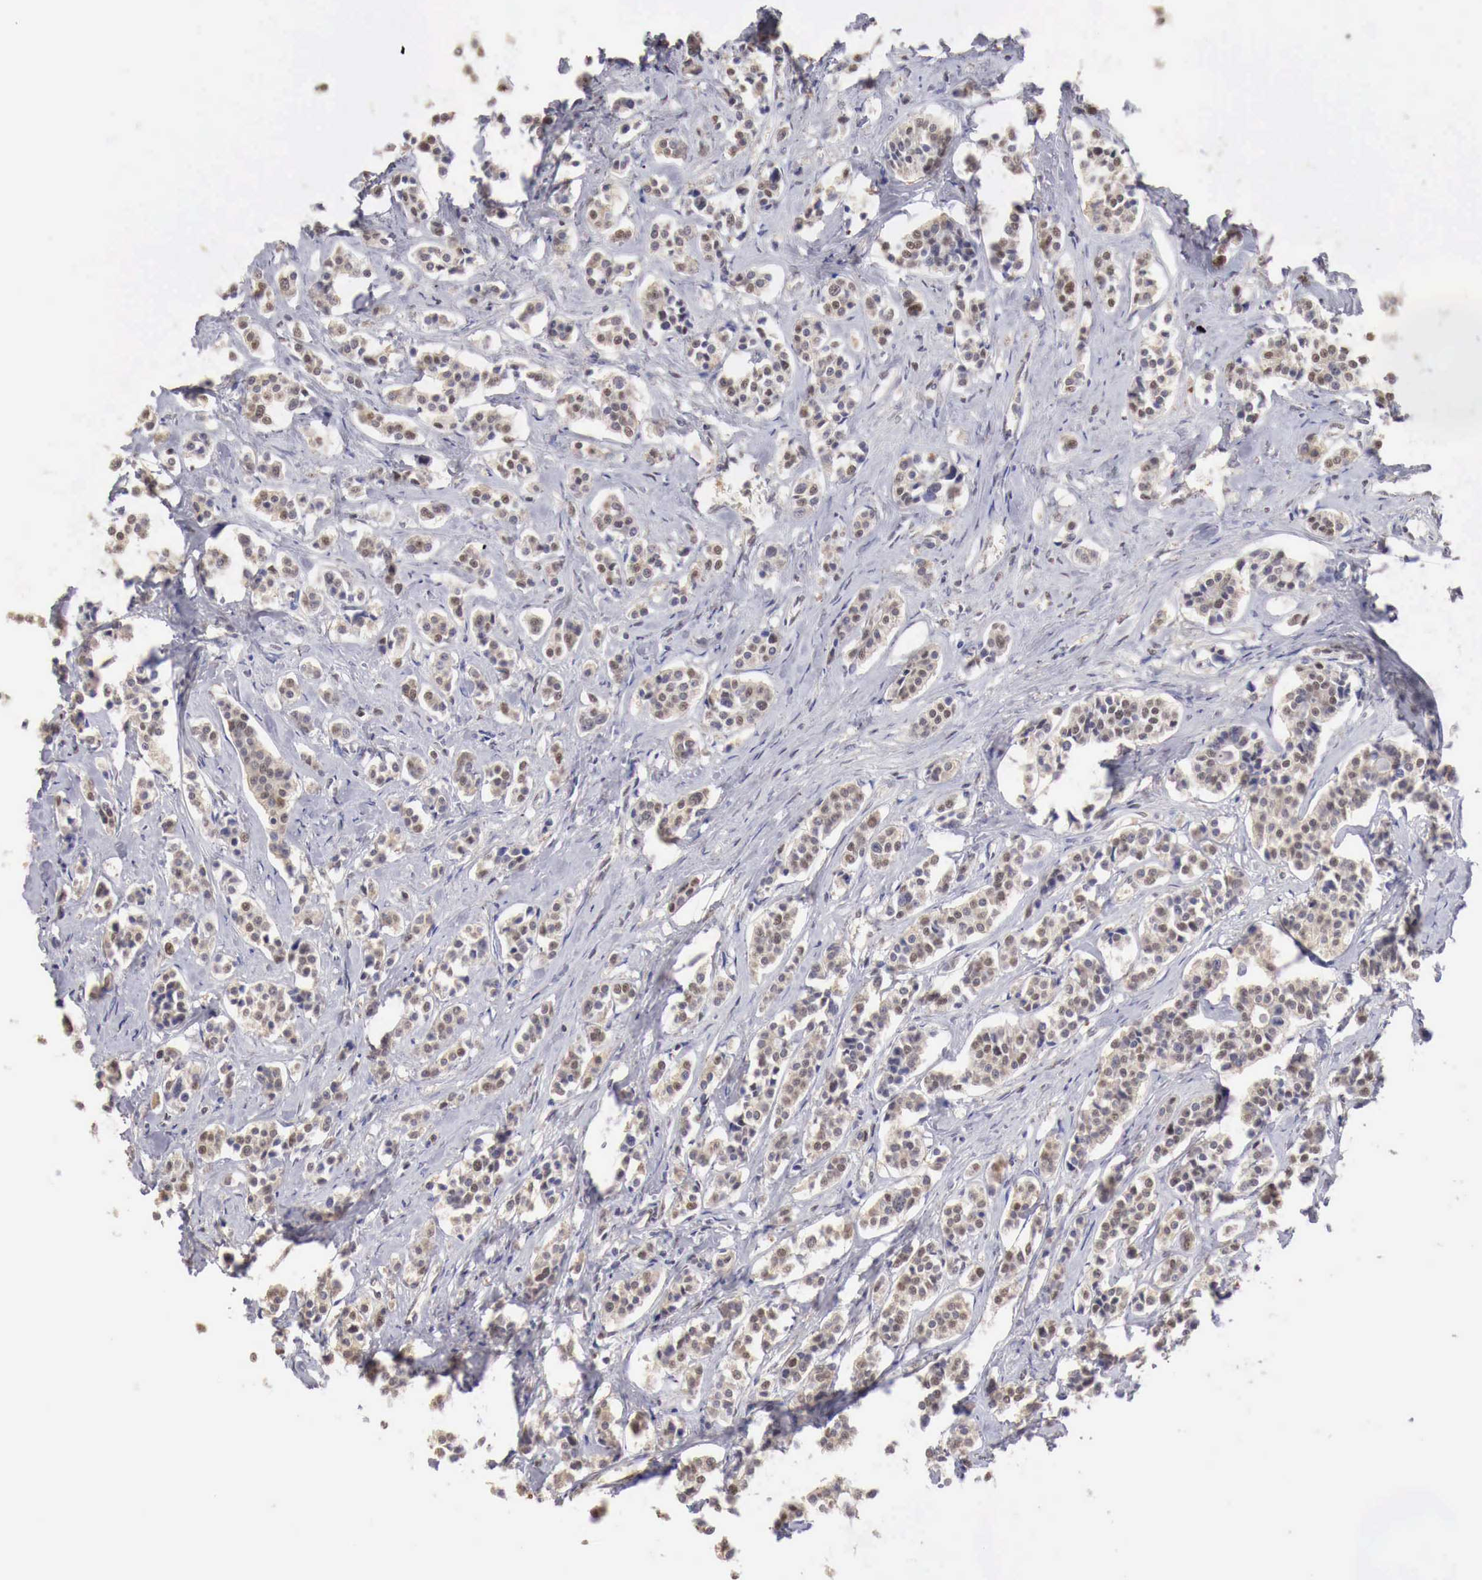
{"staining": {"intensity": "moderate", "quantity": "25%-75%", "location": "cytoplasmic/membranous,nuclear"}, "tissue": "carcinoid", "cell_type": "Tumor cells", "image_type": "cancer", "snomed": [{"axis": "morphology", "description": "Carcinoid, malignant, NOS"}, {"axis": "topography", "description": "Small intestine"}], "caption": "Approximately 25%-75% of tumor cells in human malignant carcinoid reveal moderate cytoplasmic/membranous and nuclear protein expression as visualized by brown immunohistochemical staining.", "gene": "UBA1", "patient": {"sex": "male", "age": 63}}